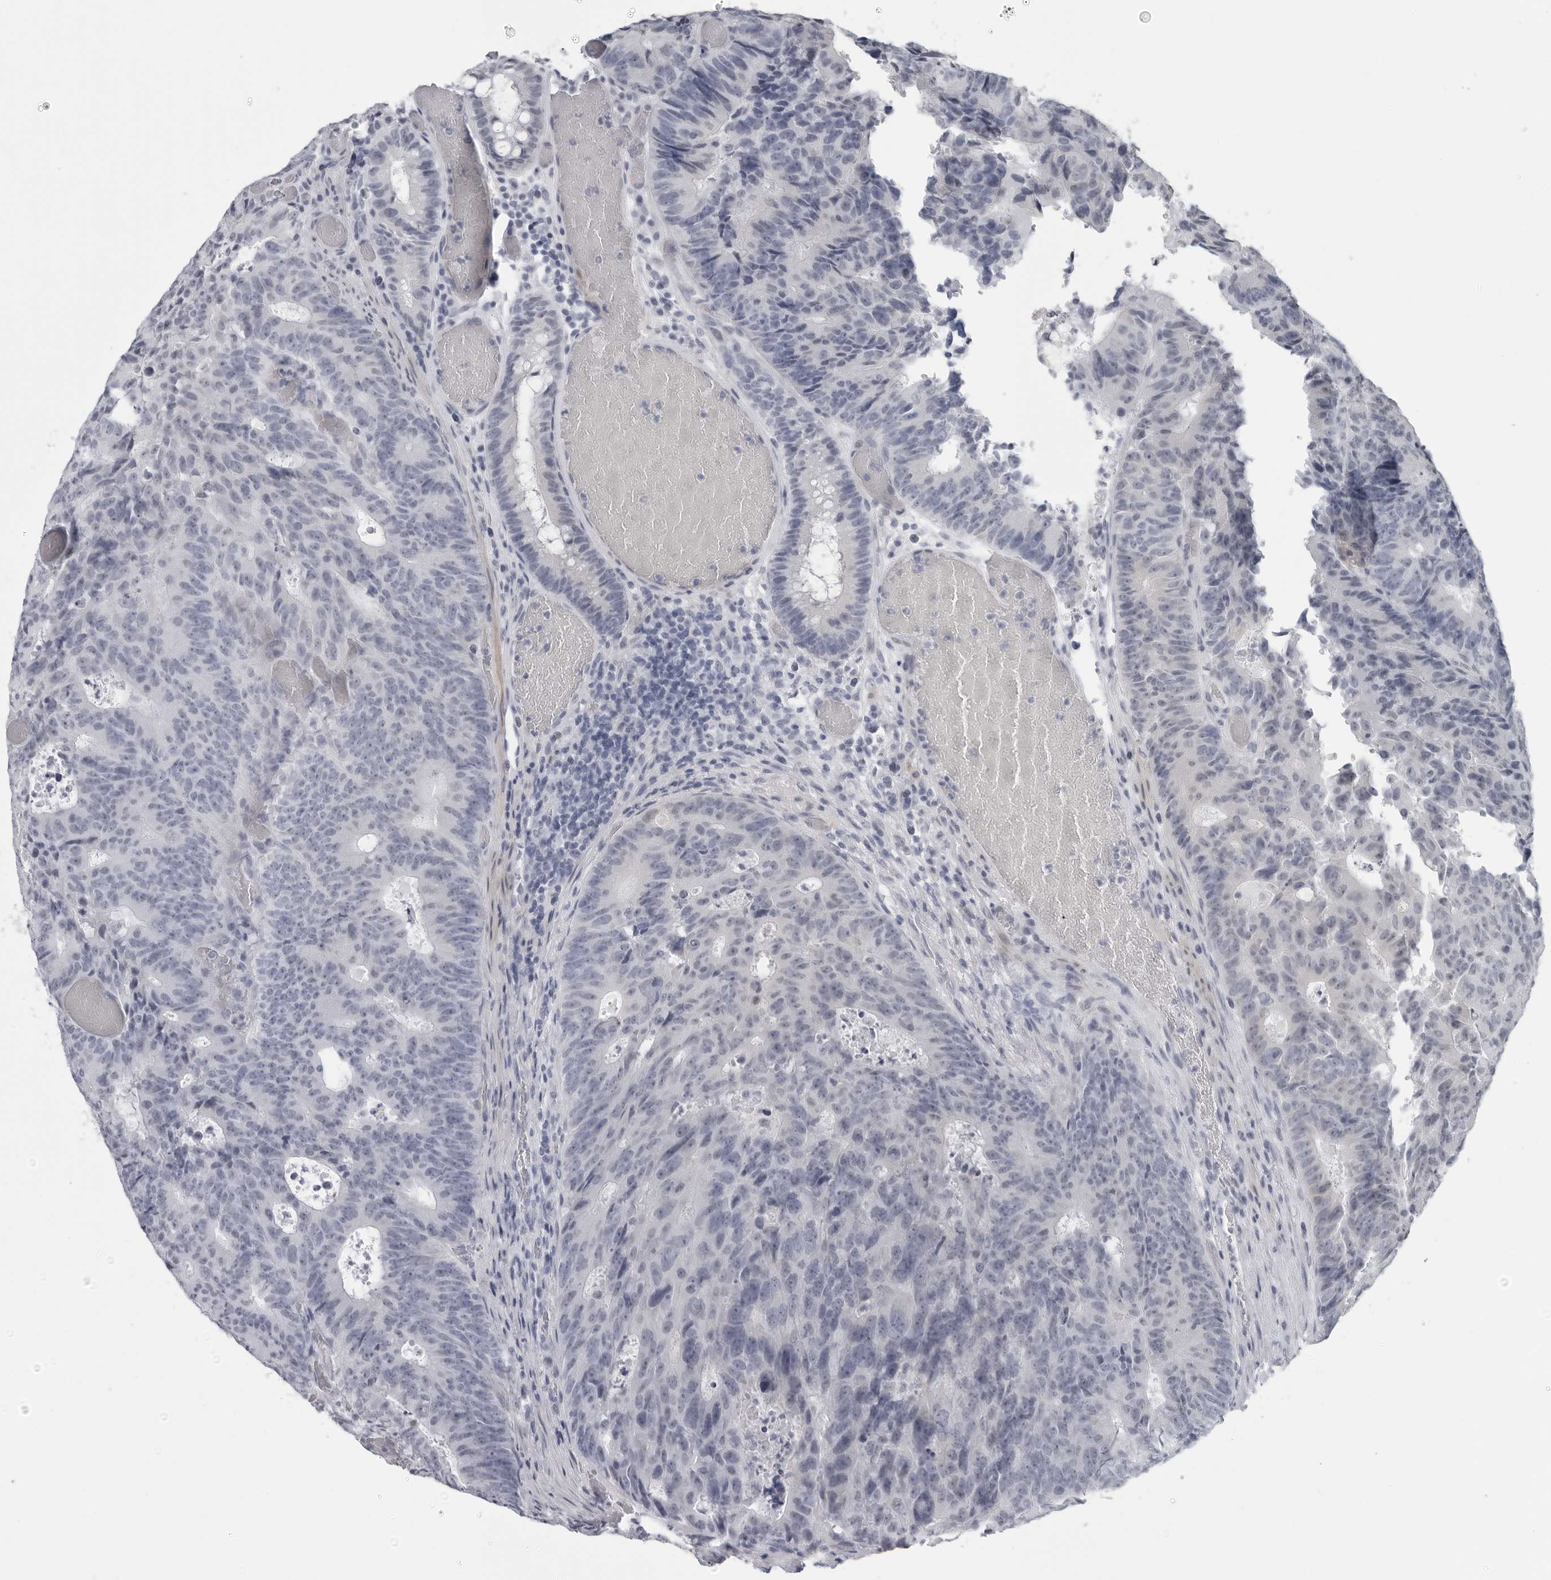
{"staining": {"intensity": "negative", "quantity": "none", "location": "none"}, "tissue": "colorectal cancer", "cell_type": "Tumor cells", "image_type": "cancer", "snomed": [{"axis": "morphology", "description": "Adenocarcinoma, NOS"}, {"axis": "topography", "description": "Colon"}], "caption": "Image shows no protein staining in tumor cells of colorectal cancer tissue. (DAB IHC with hematoxylin counter stain).", "gene": "OPLAH", "patient": {"sex": "male", "age": 87}}